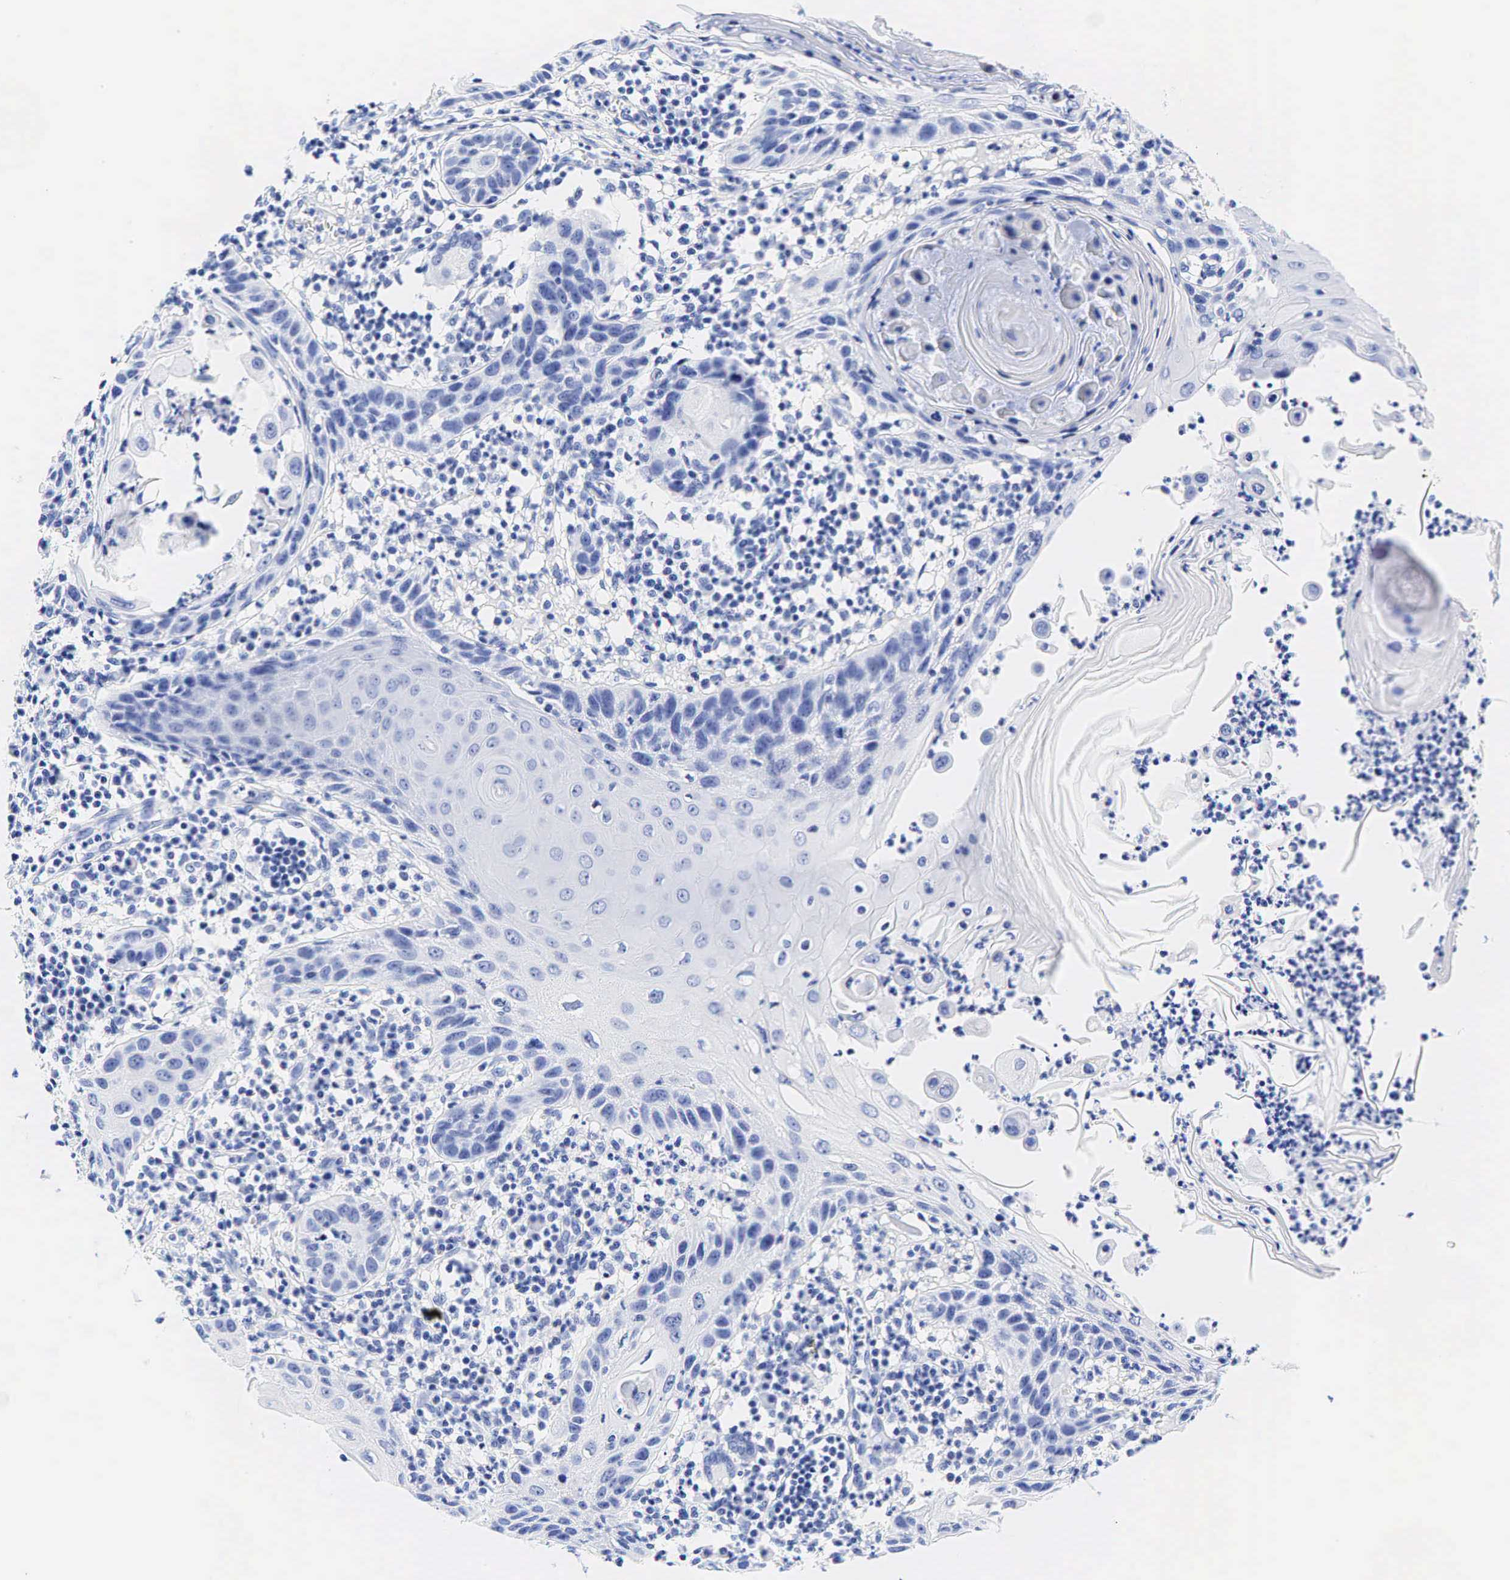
{"staining": {"intensity": "negative", "quantity": "none", "location": "none"}, "tissue": "skin cancer", "cell_type": "Tumor cells", "image_type": "cancer", "snomed": [{"axis": "morphology", "description": "Squamous cell carcinoma, NOS"}, {"axis": "topography", "description": "Skin"}], "caption": "The immunohistochemistry micrograph has no significant staining in tumor cells of skin cancer (squamous cell carcinoma) tissue.", "gene": "ESR1", "patient": {"sex": "female", "age": 74}}